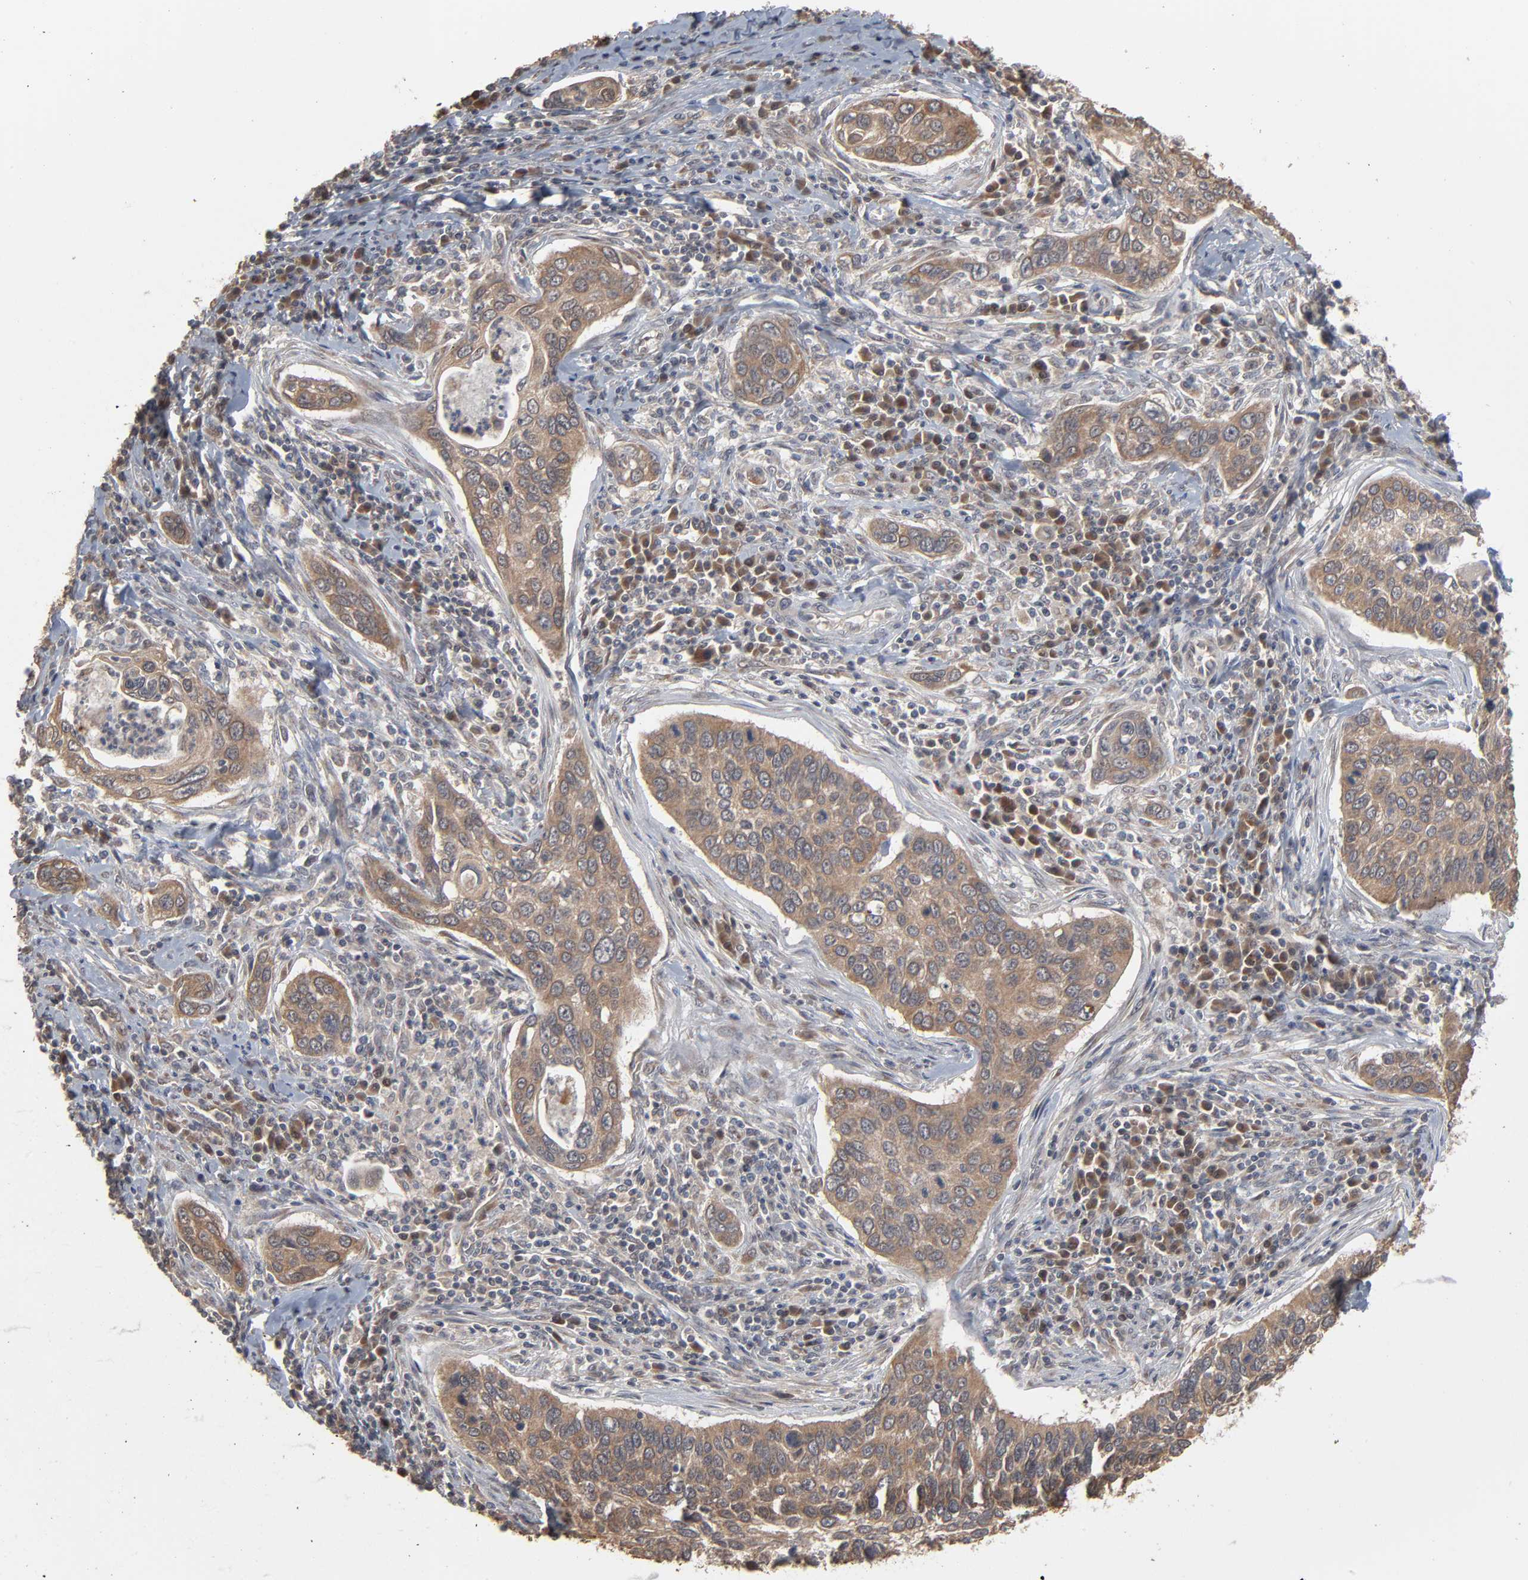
{"staining": {"intensity": "moderate", "quantity": ">75%", "location": "cytoplasmic/membranous"}, "tissue": "cervical cancer", "cell_type": "Tumor cells", "image_type": "cancer", "snomed": [{"axis": "morphology", "description": "Squamous cell carcinoma, NOS"}, {"axis": "topography", "description": "Cervix"}], "caption": "Immunohistochemistry (IHC) staining of cervical squamous cell carcinoma, which exhibits medium levels of moderate cytoplasmic/membranous expression in about >75% of tumor cells indicating moderate cytoplasmic/membranous protein staining. The staining was performed using DAB (brown) for protein detection and nuclei were counterstained in hematoxylin (blue).", "gene": "SCFD1", "patient": {"sex": "female", "age": 53}}